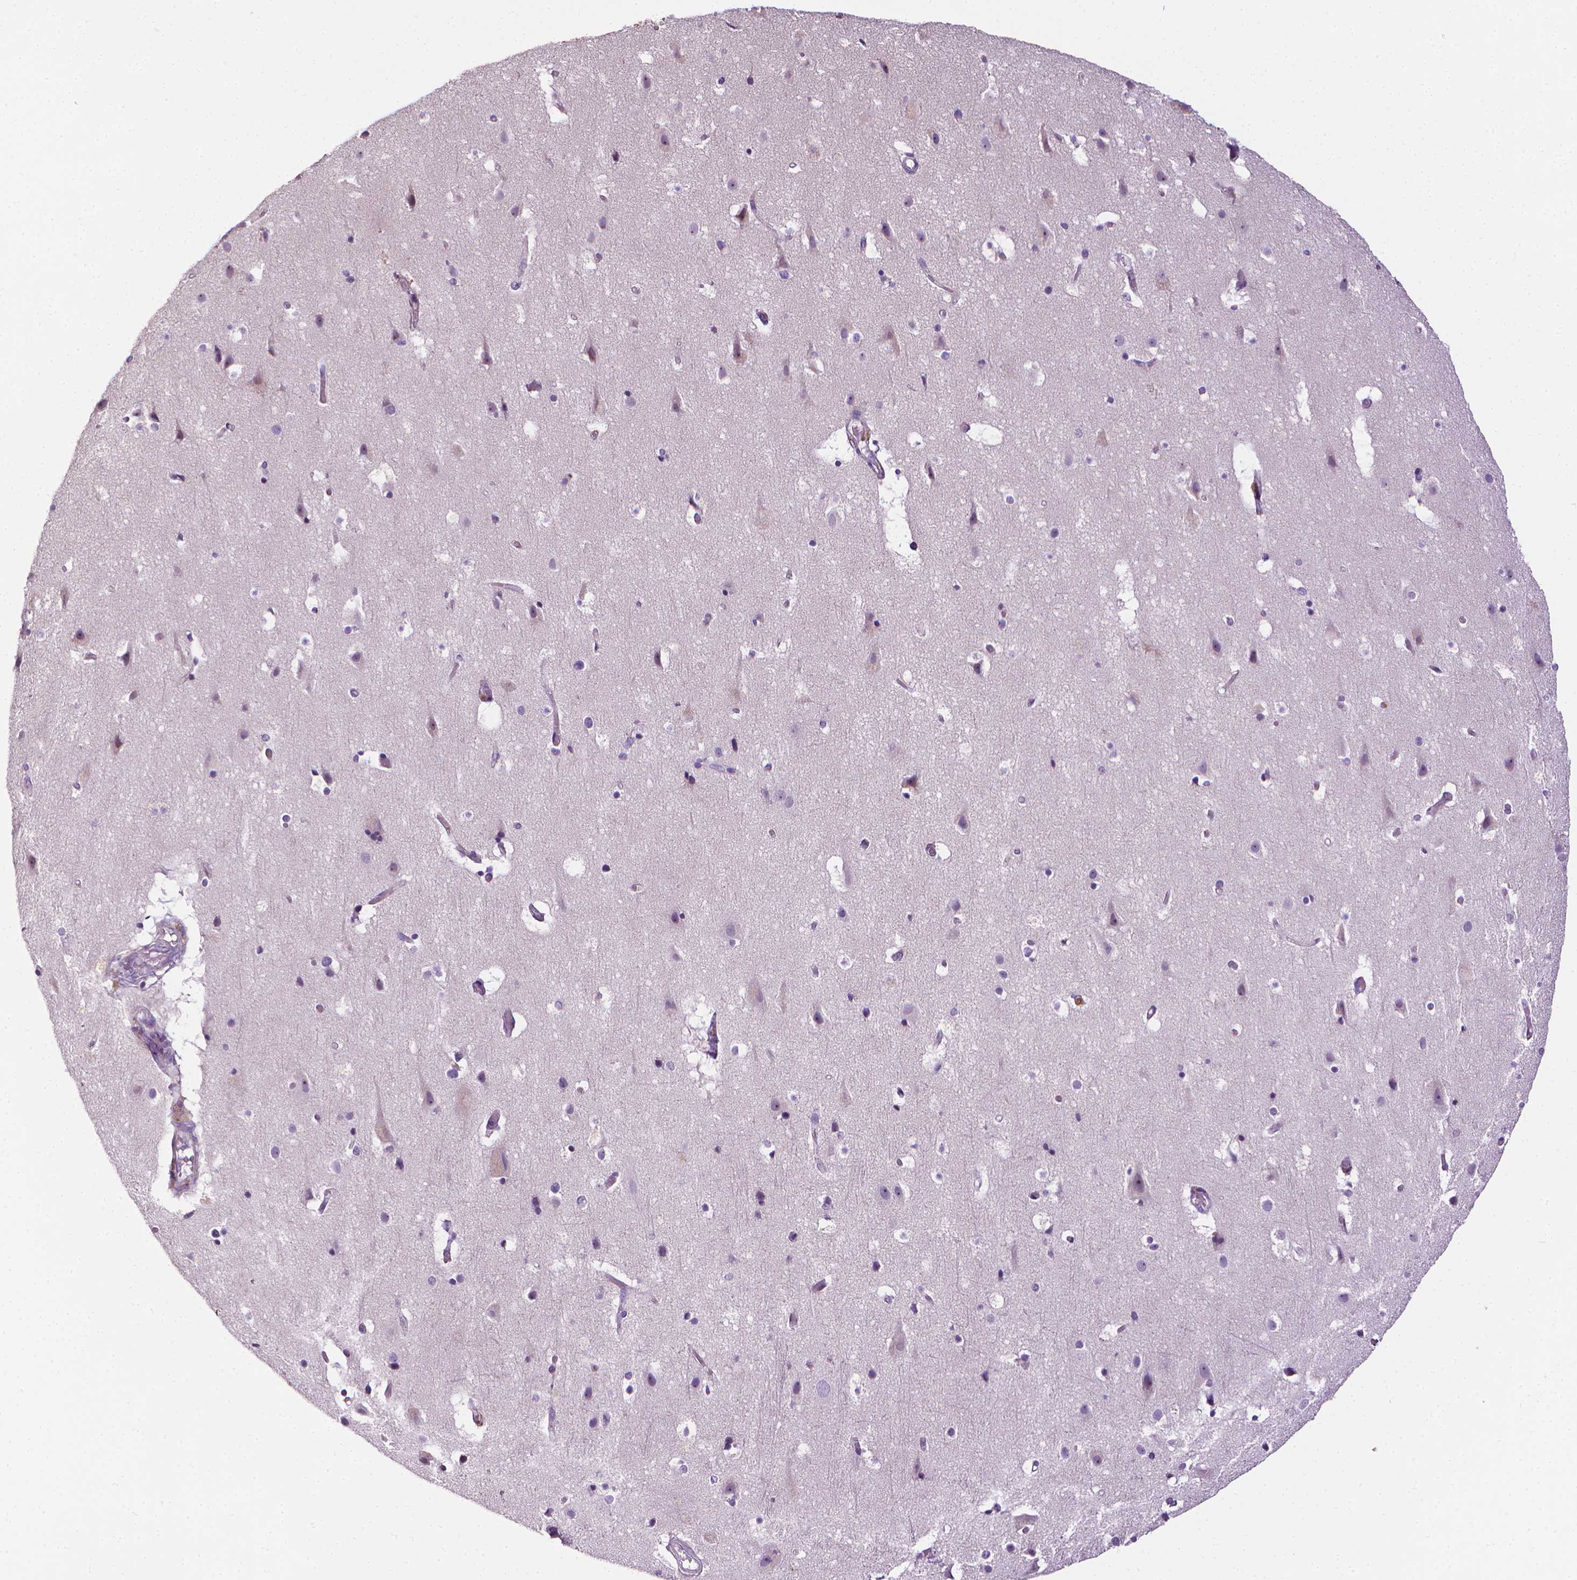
{"staining": {"intensity": "negative", "quantity": "none", "location": "none"}, "tissue": "cerebral cortex", "cell_type": "Endothelial cells", "image_type": "normal", "snomed": [{"axis": "morphology", "description": "Normal tissue, NOS"}, {"axis": "topography", "description": "Cerebral cortex"}], "caption": "IHC of normal cerebral cortex displays no staining in endothelial cells. (Immunohistochemistry (ihc), brightfield microscopy, high magnification).", "gene": "MCOLN3", "patient": {"sex": "female", "age": 52}}